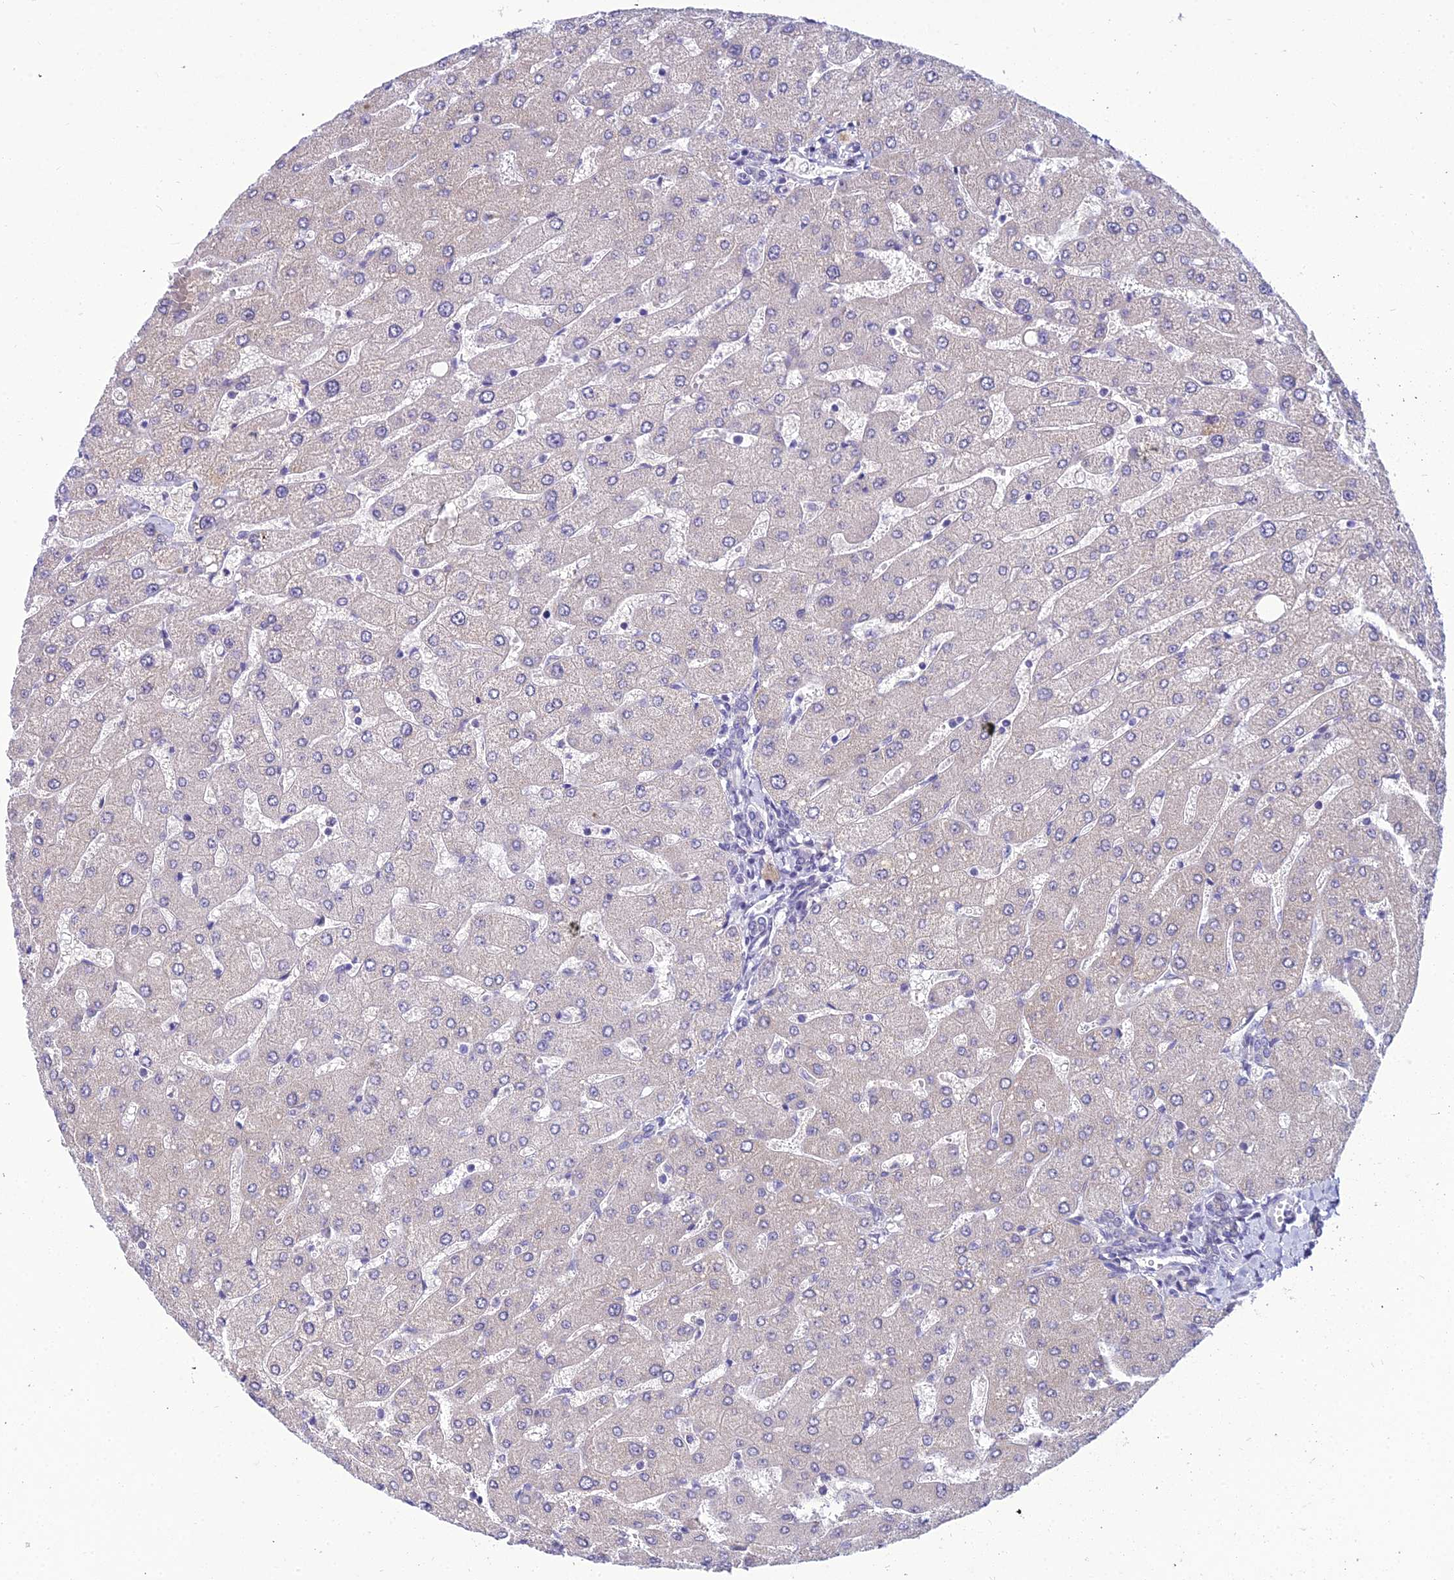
{"staining": {"intensity": "negative", "quantity": "none", "location": "none"}, "tissue": "liver", "cell_type": "Cholangiocytes", "image_type": "normal", "snomed": [{"axis": "morphology", "description": "Normal tissue, NOS"}, {"axis": "topography", "description": "Liver"}], "caption": "Cholangiocytes show no significant protein positivity in unremarkable liver.", "gene": "ZMIZ1", "patient": {"sex": "male", "age": 55}}